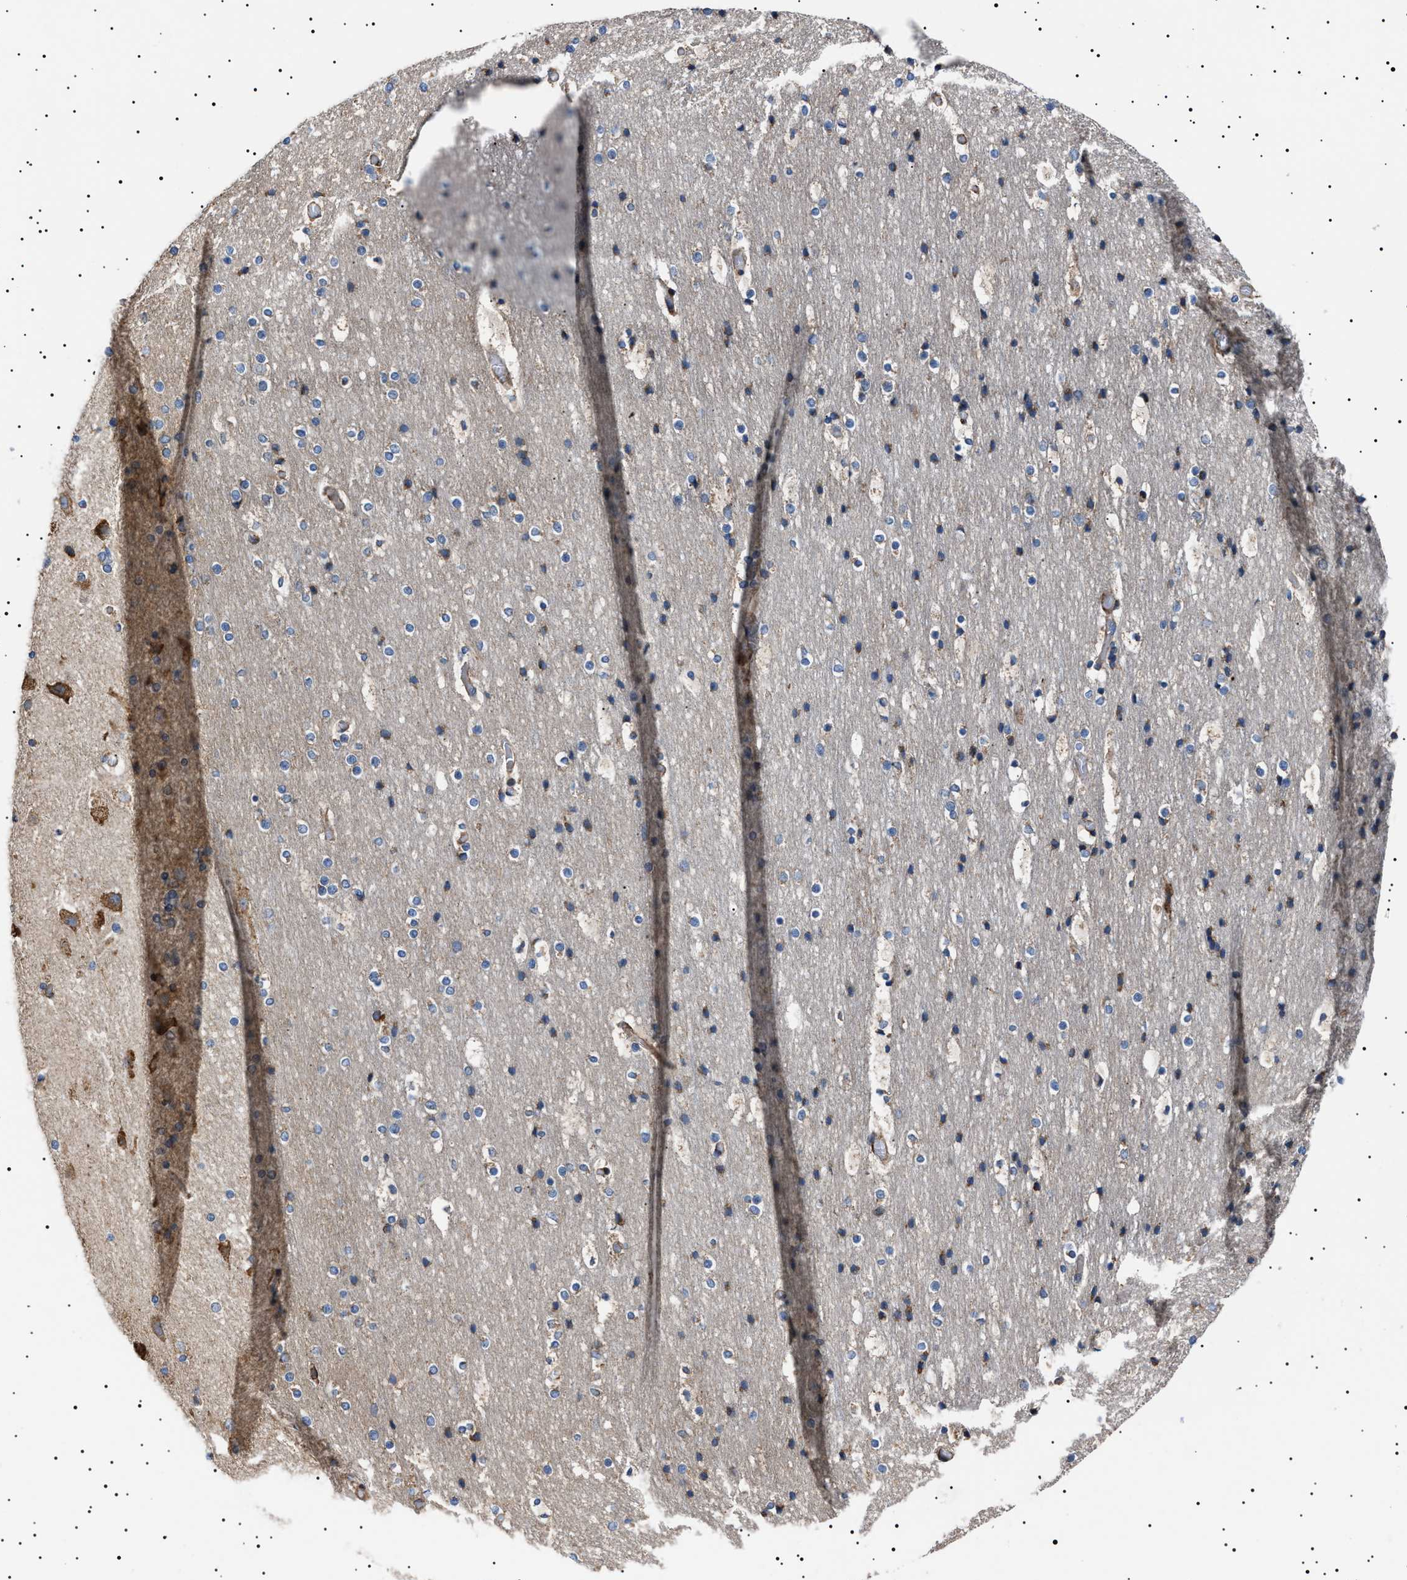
{"staining": {"intensity": "moderate", "quantity": "25%-75%", "location": "cytoplasmic/membranous"}, "tissue": "cerebral cortex", "cell_type": "Endothelial cells", "image_type": "normal", "snomed": [{"axis": "morphology", "description": "Normal tissue, NOS"}, {"axis": "topography", "description": "Cerebral cortex"}], "caption": "A brown stain shows moderate cytoplasmic/membranous expression of a protein in endothelial cells of benign human cerebral cortex.", "gene": "TOP1MT", "patient": {"sex": "male", "age": 57}}